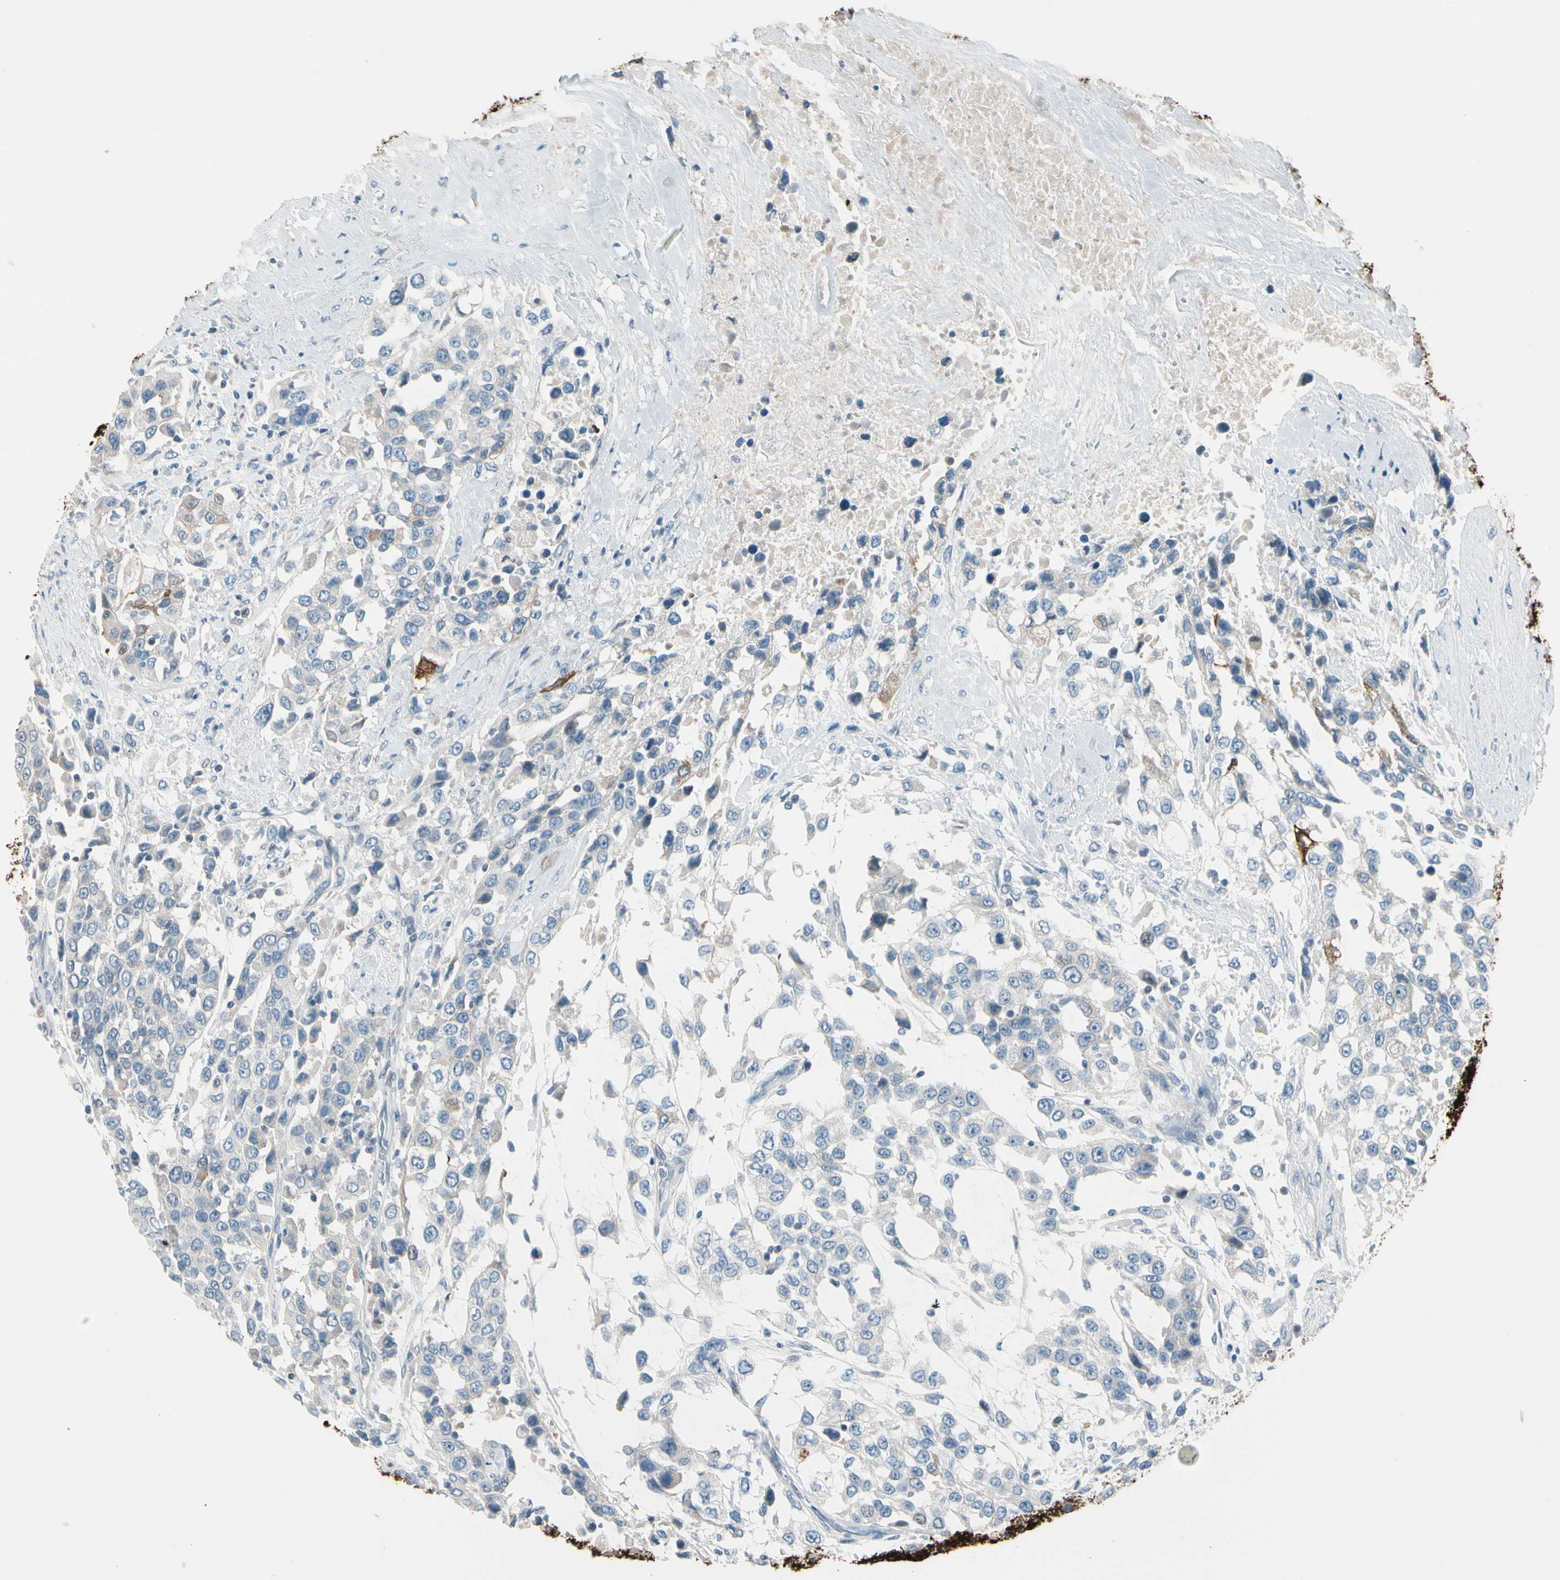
{"staining": {"intensity": "weak", "quantity": "<25%", "location": "cytoplasmic/membranous"}, "tissue": "urothelial cancer", "cell_type": "Tumor cells", "image_type": "cancer", "snomed": [{"axis": "morphology", "description": "Urothelial carcinoma, High grade"}, {"axis": "topography", "description": "Urinary bladder"}], "caption": "High-grade urothelial carcinoma was stained to show a protein in brown. There is no significant expression in tumor cells.", "gene": "STK40", "patient": {"sex": "female", "age": 80}}